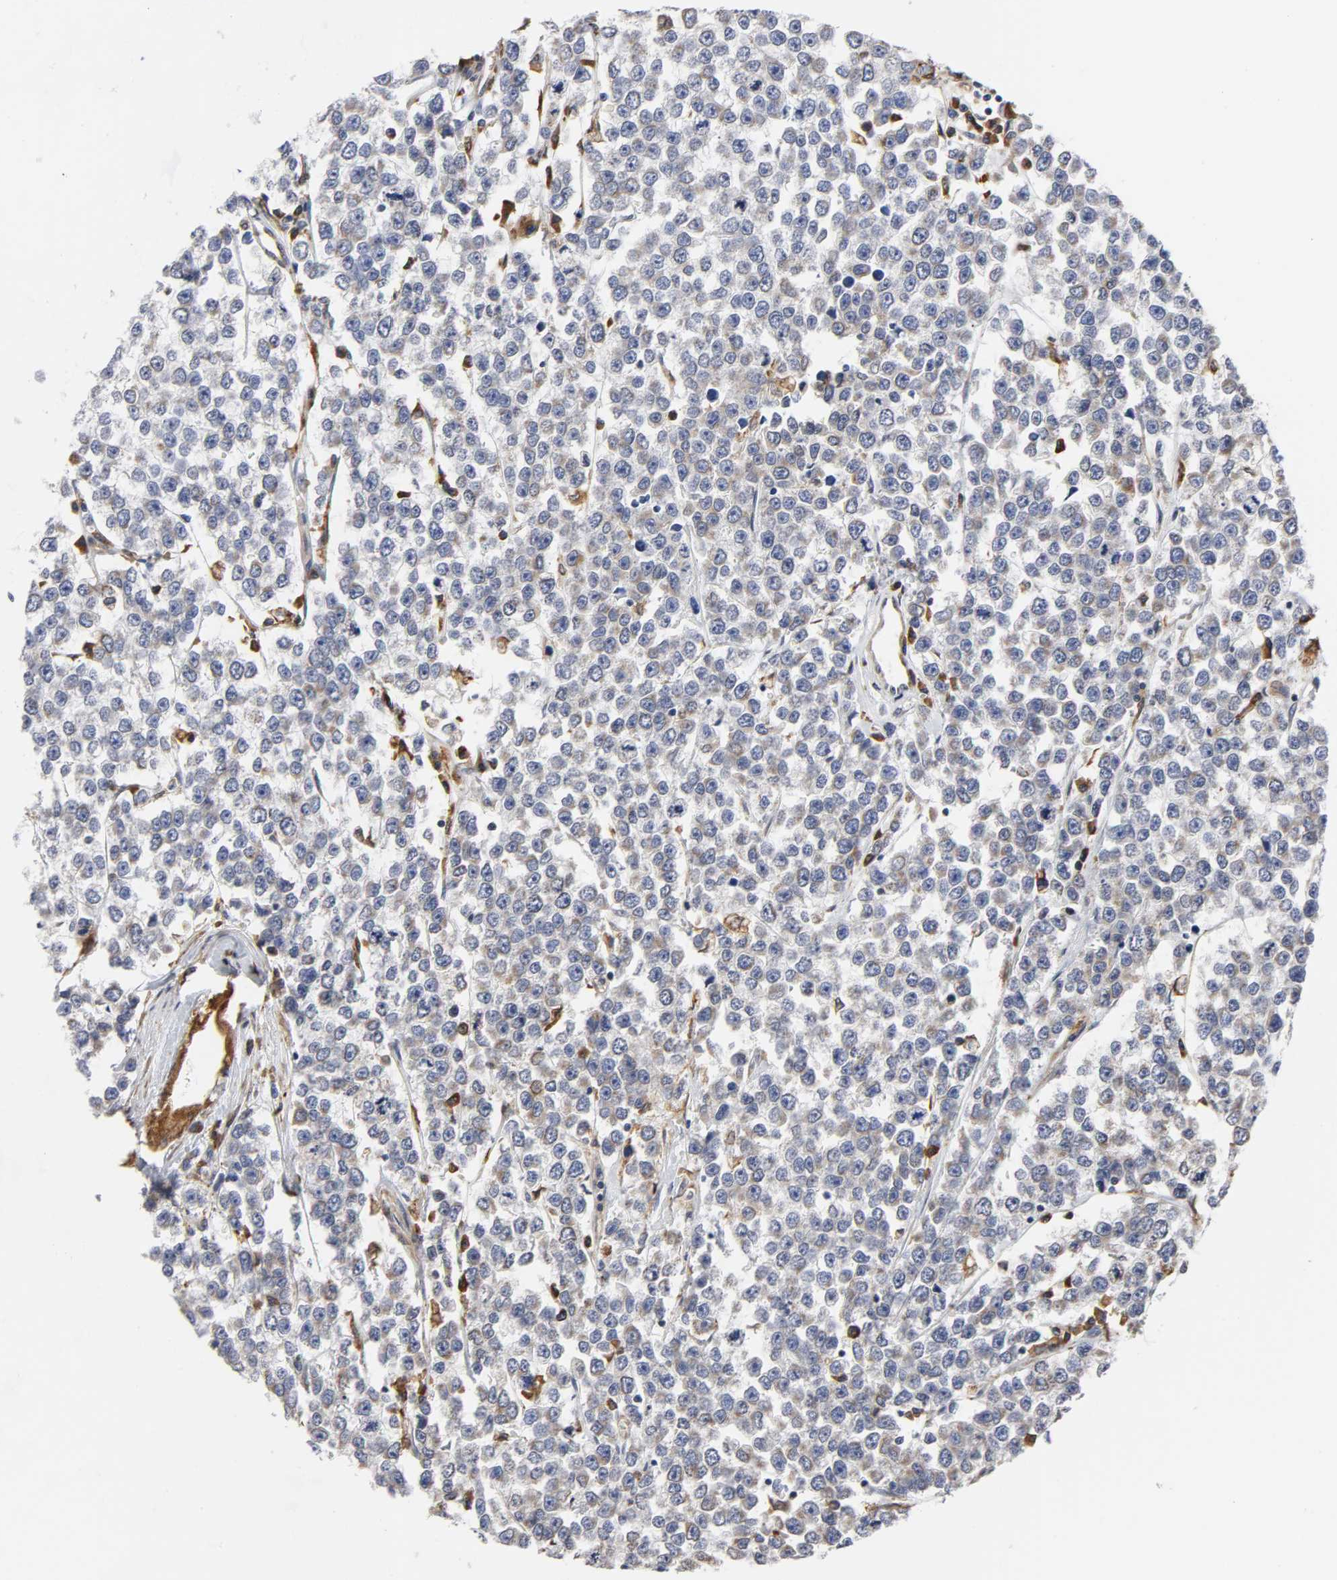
{"staining": {"intensity": "negative", "quantity": "none", "location": "none"}, "tissue": "testis cancer", "cell_type": "Tumor cells", "image_type": "cancer", "snomed": [{"axis": "morphology", "description": "Seminoma, NOS"}, {"axis": "morphology", "description": "Carcinoma, Embryonal, NOS"}, {"axis": "topography", "description": "Testis"}], "caption": "Immunohistochemical staining of testis cancer (seminoma) demonstrates no significant staining in tumor cells.", "gene": "HCK", "patient": {"sex": "male", "age": 52}}